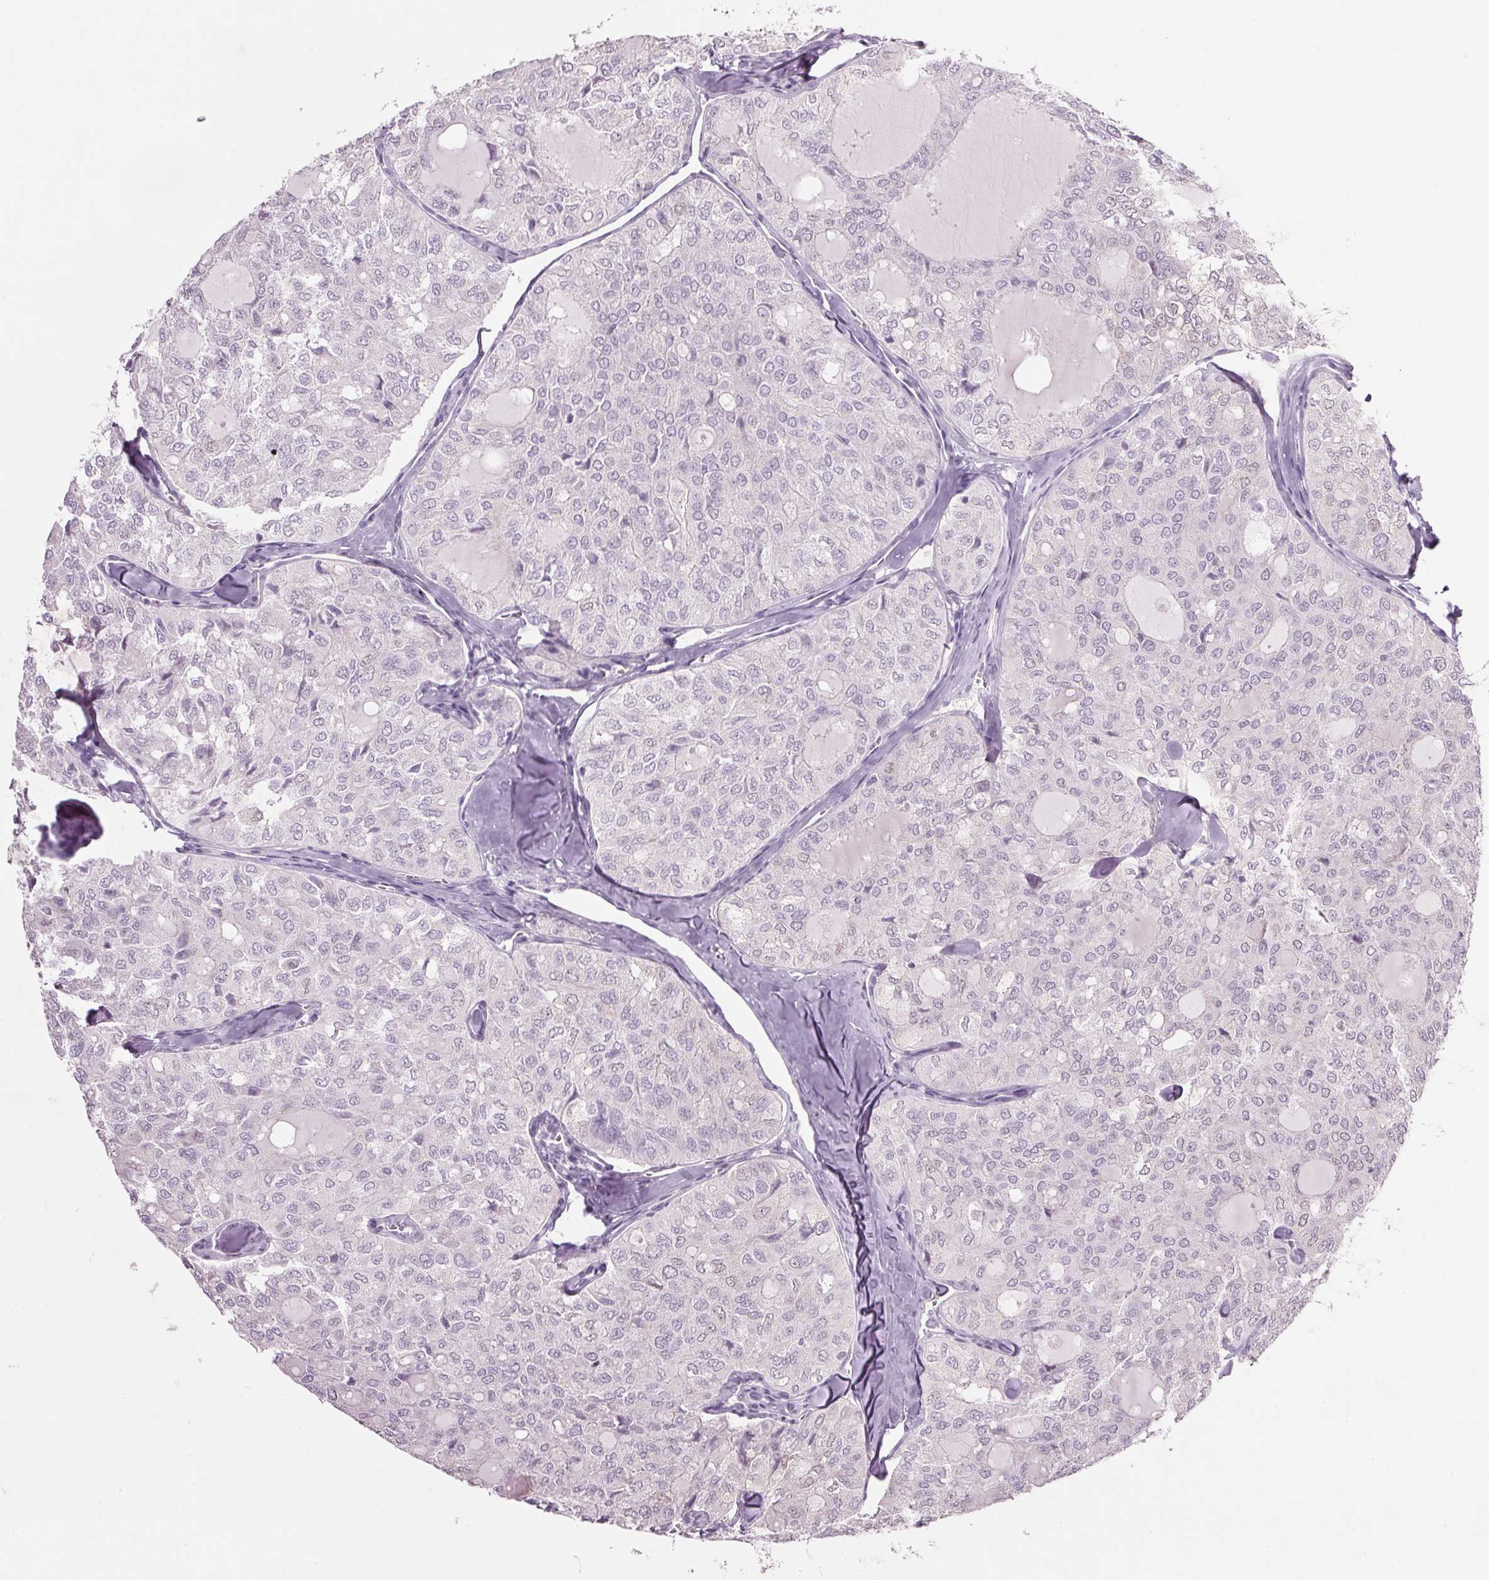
{"staining": {"intensity": "negative", "quantity": "none", "location": "none"}, "tissue": "thyroid cancer", "cell_type": "Tumor cells", "image_type": "cancer", "snomed": [{"axis": "morphology", "description": "Follicular adenoma carcinoma, NOS"}, {"axis": "topography", "description": "Thyroid gland"}], "caption": "This is a image of IHC staining of follicular adenoma carcinoma (thyroid), which shows no staining in tumor cells.", "gene": "PPP1R1A", "patient": {"sex": "male", "age": 75}}